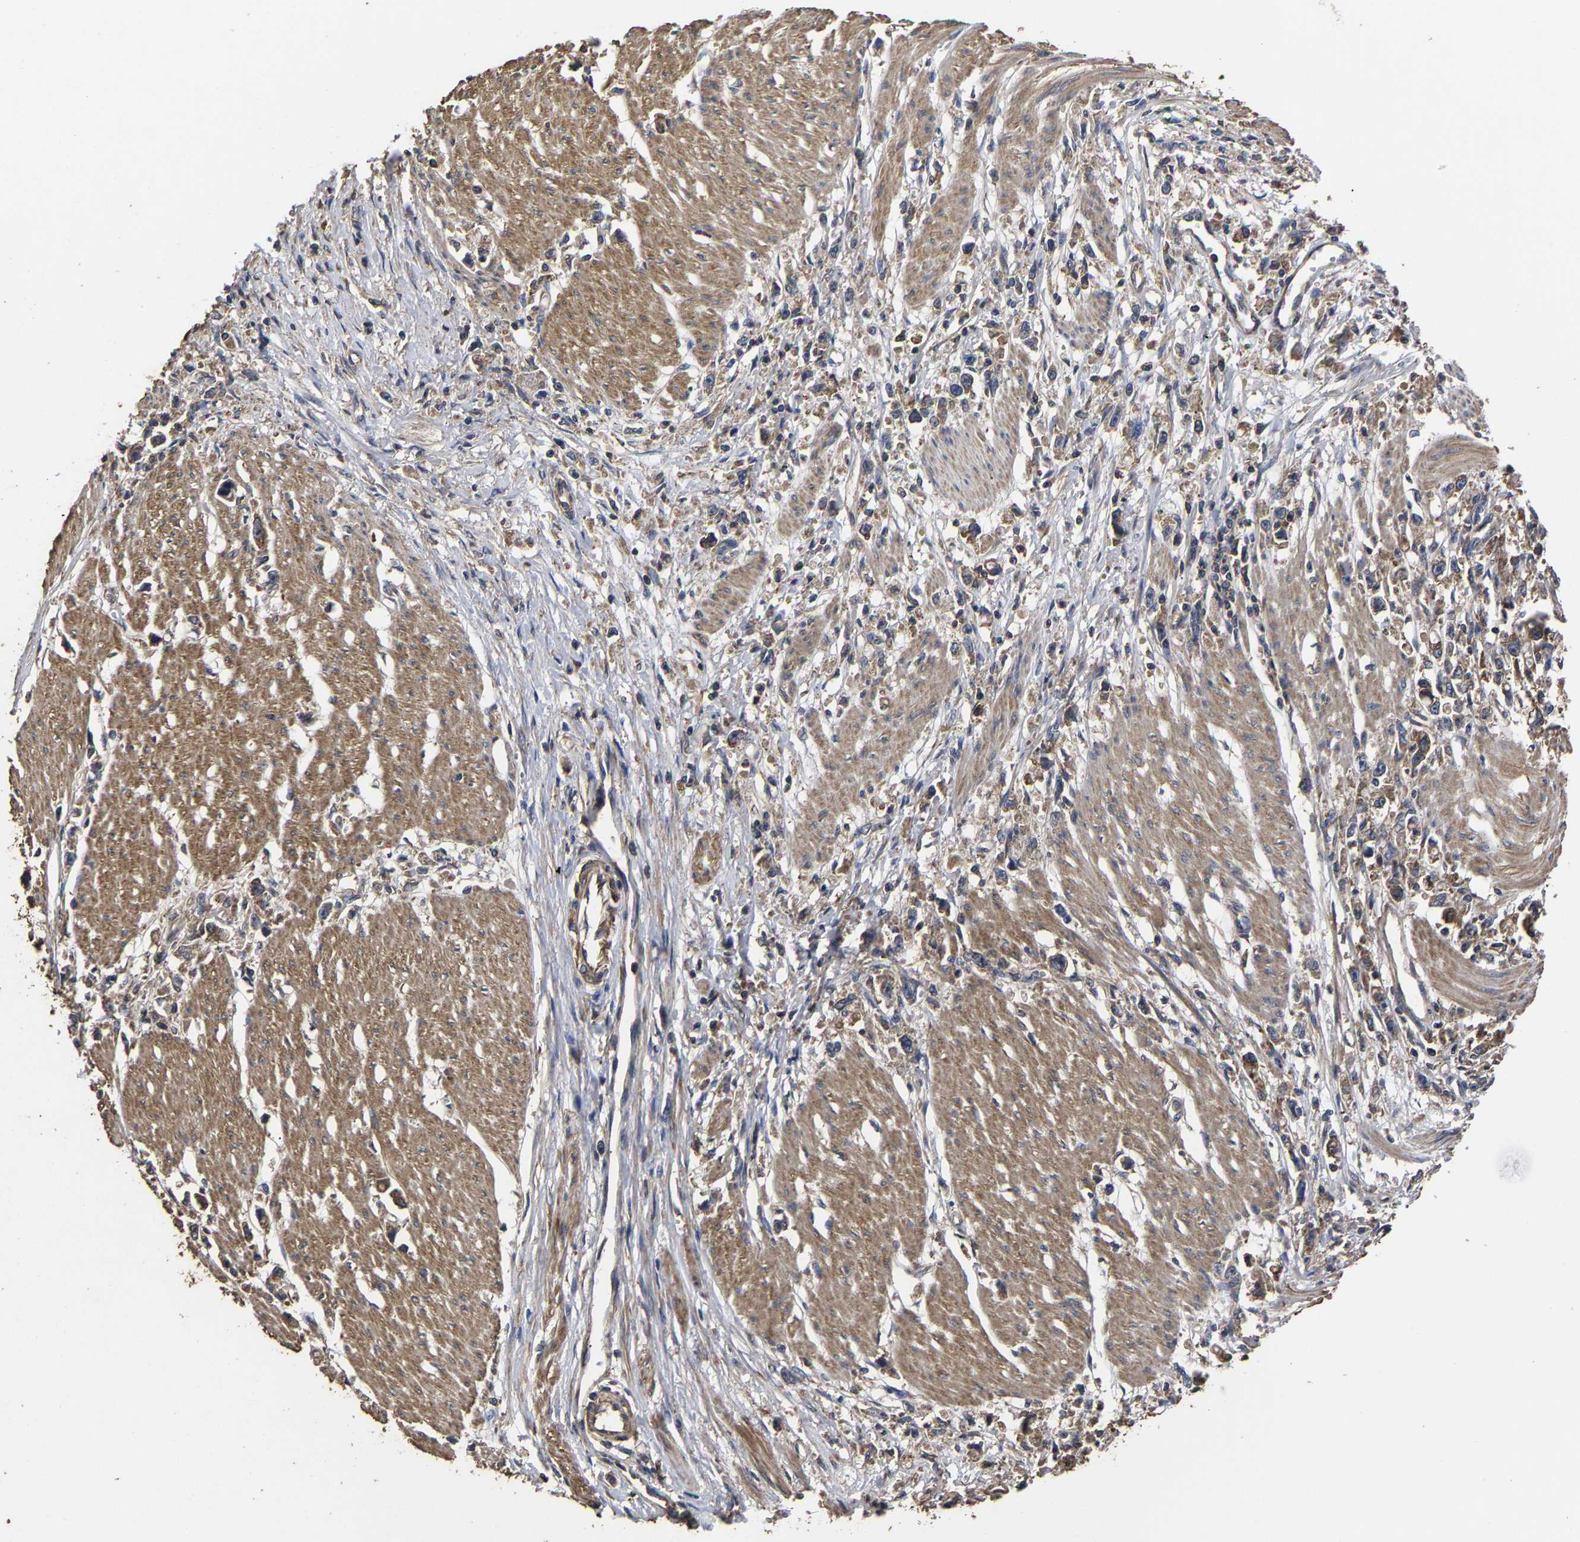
{"staining": {"intensity": "moderate", "quantity": ">75%", "location": "cytoplasmic/membranous"}, "tissue": "stomach cancer", "cell_type": "Tumor cells", "image_type": "cancer", "snomed": [{"axis": "morphology", "description": "Adenocarcinoma, NOS"}, {"axis": "topography", "description": "Stomach"}], "caption": "DAB (3,3'-diaminobenzidine) immunohistochemical staining of stomach cancer (adenocarcinoma) exhibits moderate cytoplasmic/membranous protein staining in about >75% of tumor cells.", "gene": "ITCH", "patient": {"sex": "female", "age": 59}}